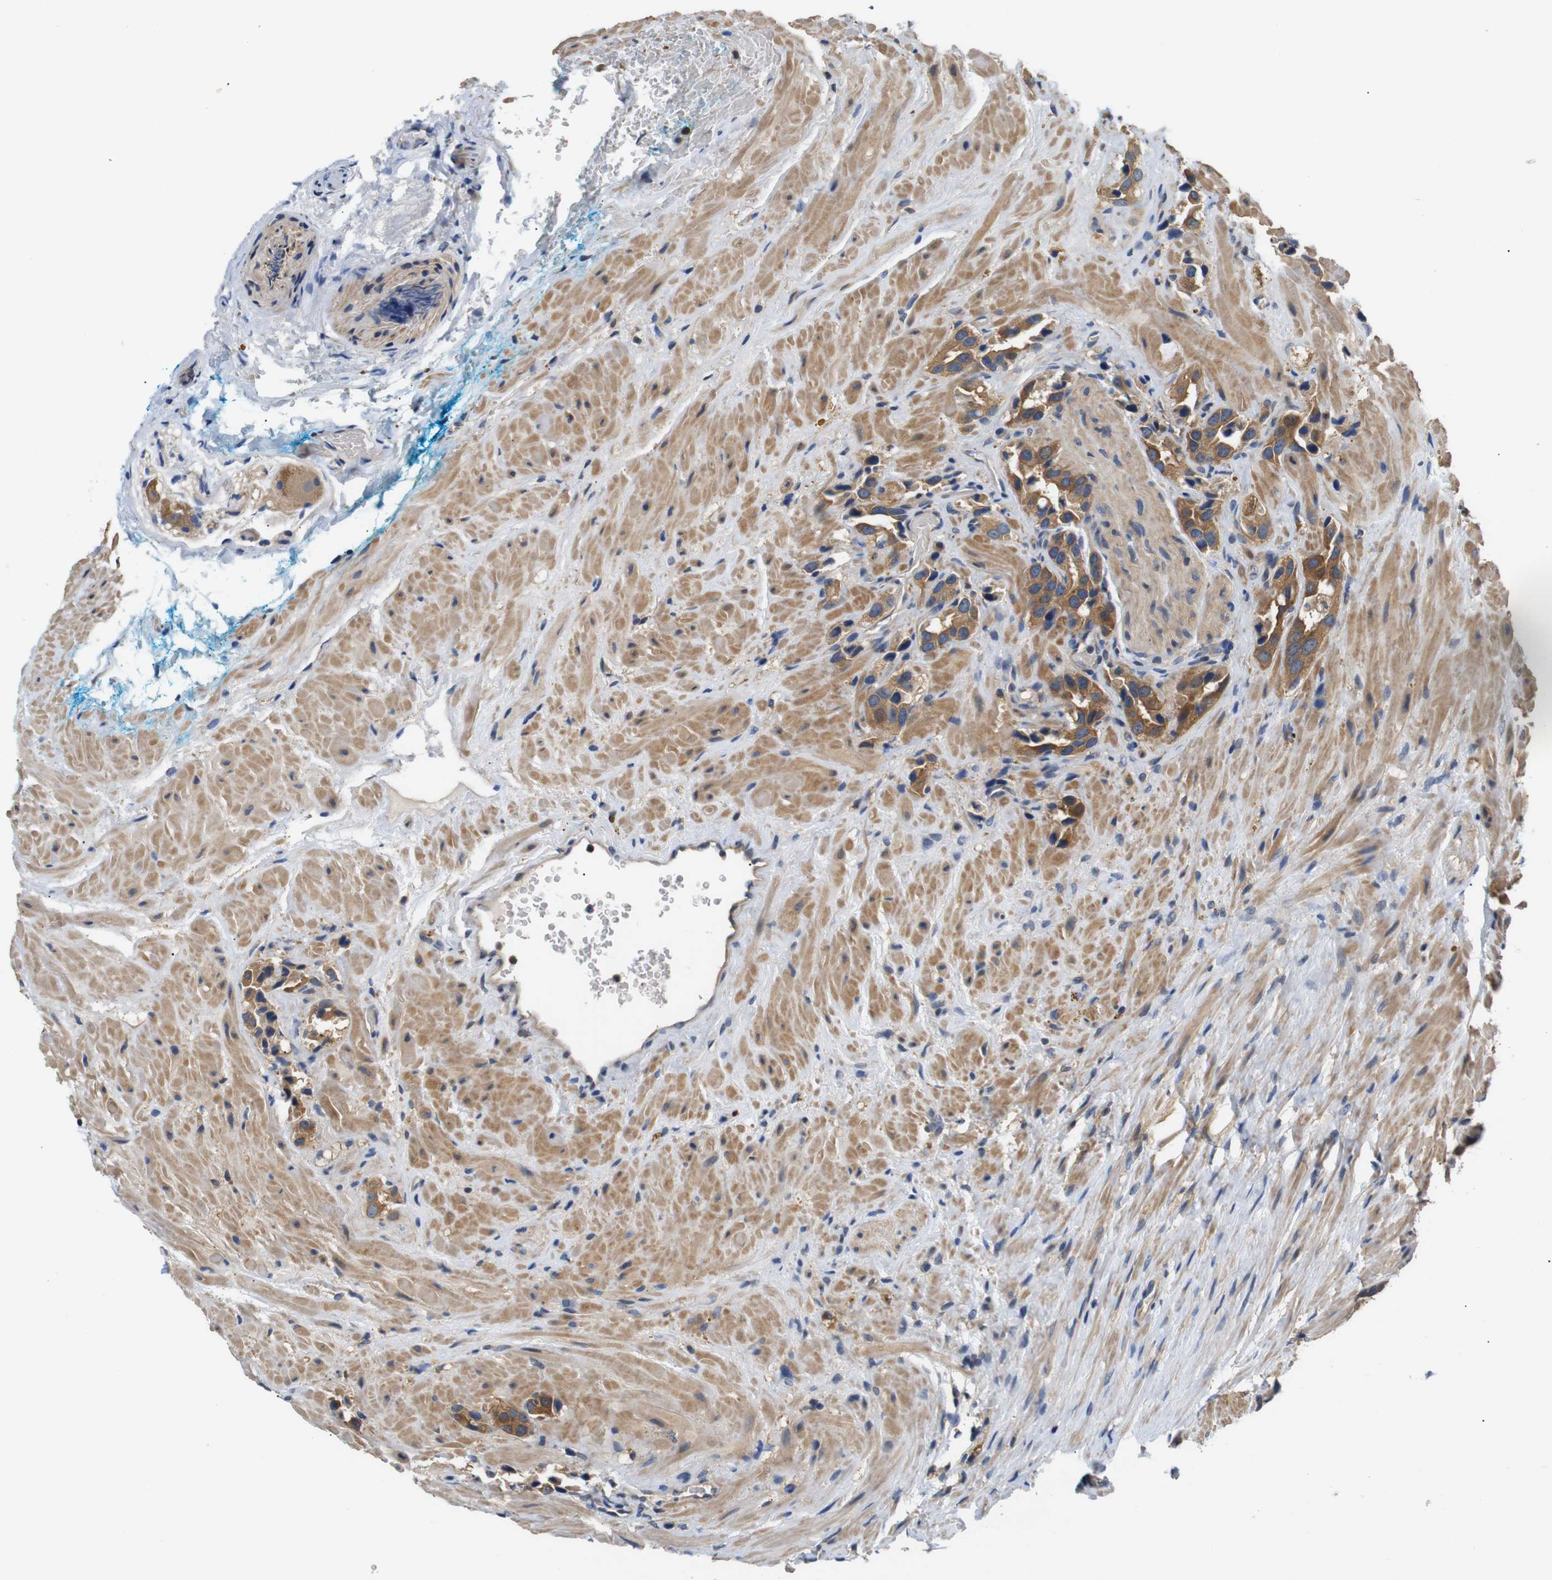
{"staining": {"intensity": "strong", "quantity": ">75%", "location": "cytoplasmic/membranous"}, "tissue": "prostate cancer", "cell_type": "Tumor cells", "image_type": "cancer", "snomed": [{"axis": "morphology", "description": "Adenocarcinoma, High grade"}, {"axis": "topography", "description": "Prostate"}], "caption": "IHC micrograph of prostate cancer stained for a protein (brown), which displays high levels of strong cytoplasmic/membranous expression in approximately >75% of tumor cells.", "gene": "DDR1", "patient": {"sex": "male", "age": 64}}